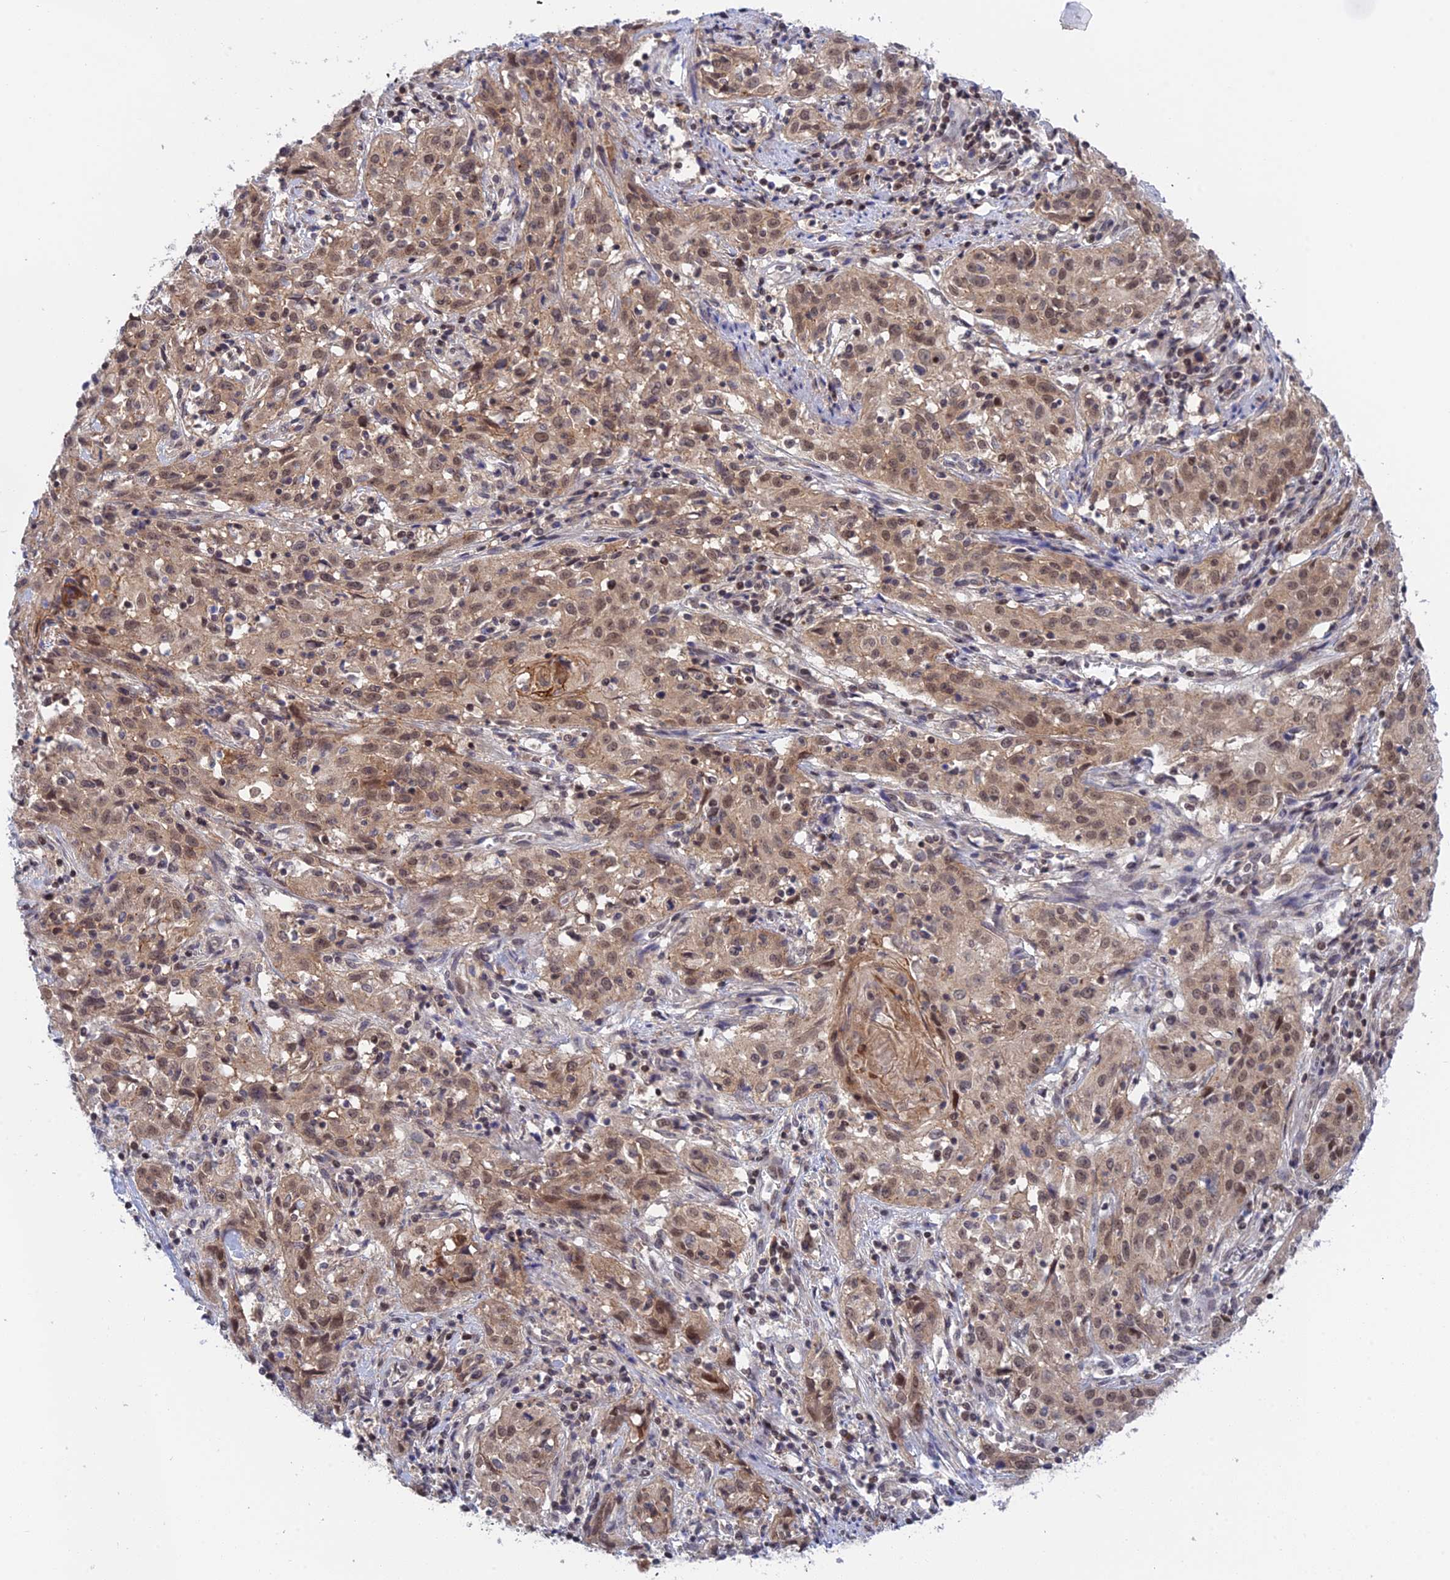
{"staining": {"intensity": "moderate", "quantity": "25%-75%", "location": "nuclear"}, "tissue": "cervical cancer", "cell_type": "Tumor cells", "image_type": "cancer", "snomed": [{"axis": "morphology", "description": "Squamous cell carcinoma, NOS"}, {"axis": "topography", "description": "Cervix"}], "caption": "Immunohistochemical staining of human cervical squamous cell carcinoma exhibits medium levels of moderate nuclear expression in about 25%-75% of tumor cells.", "gene": "TCEA1", "patient": {"sex": "female", "age": 57}}